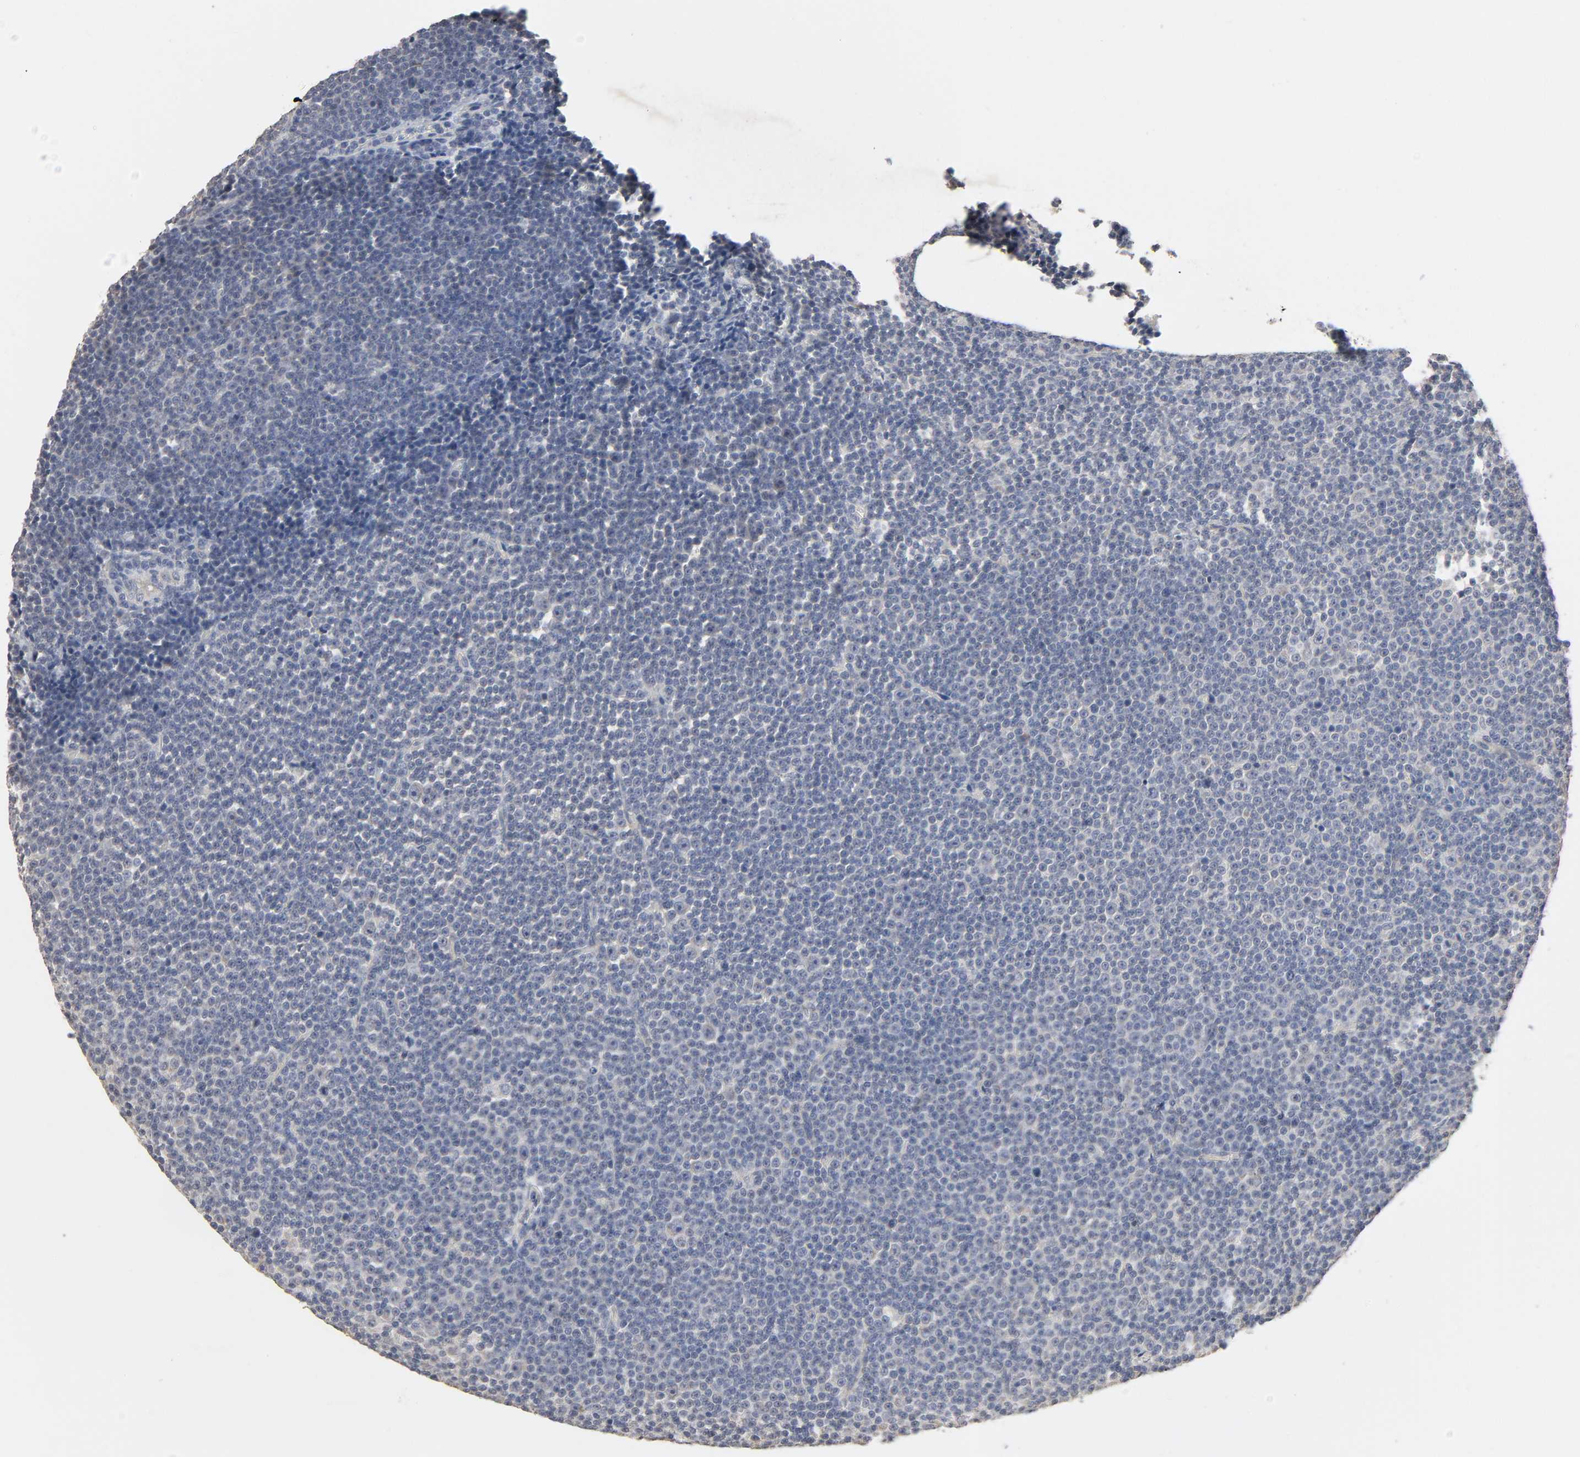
{"staining": {"intensity": "negative", "quantity": "none", "location": "none"}, "tissue": "lymphoma", "cell_type": "Tumor cells", "image_type": "cancer", "snomed": [{"axis": "morphology", "description": "Malignant lymphoma, non-Hodgkin's type, Low grade"}, {"axis": "topography", "description": "Lymph node"}], "caption": "IHC image of lymphoma stained for a protein (brown), which demonstrates no positivity in tumor cells.", "gene": "SLC10A2", "patient": {"sex": "female", "age": 67}}